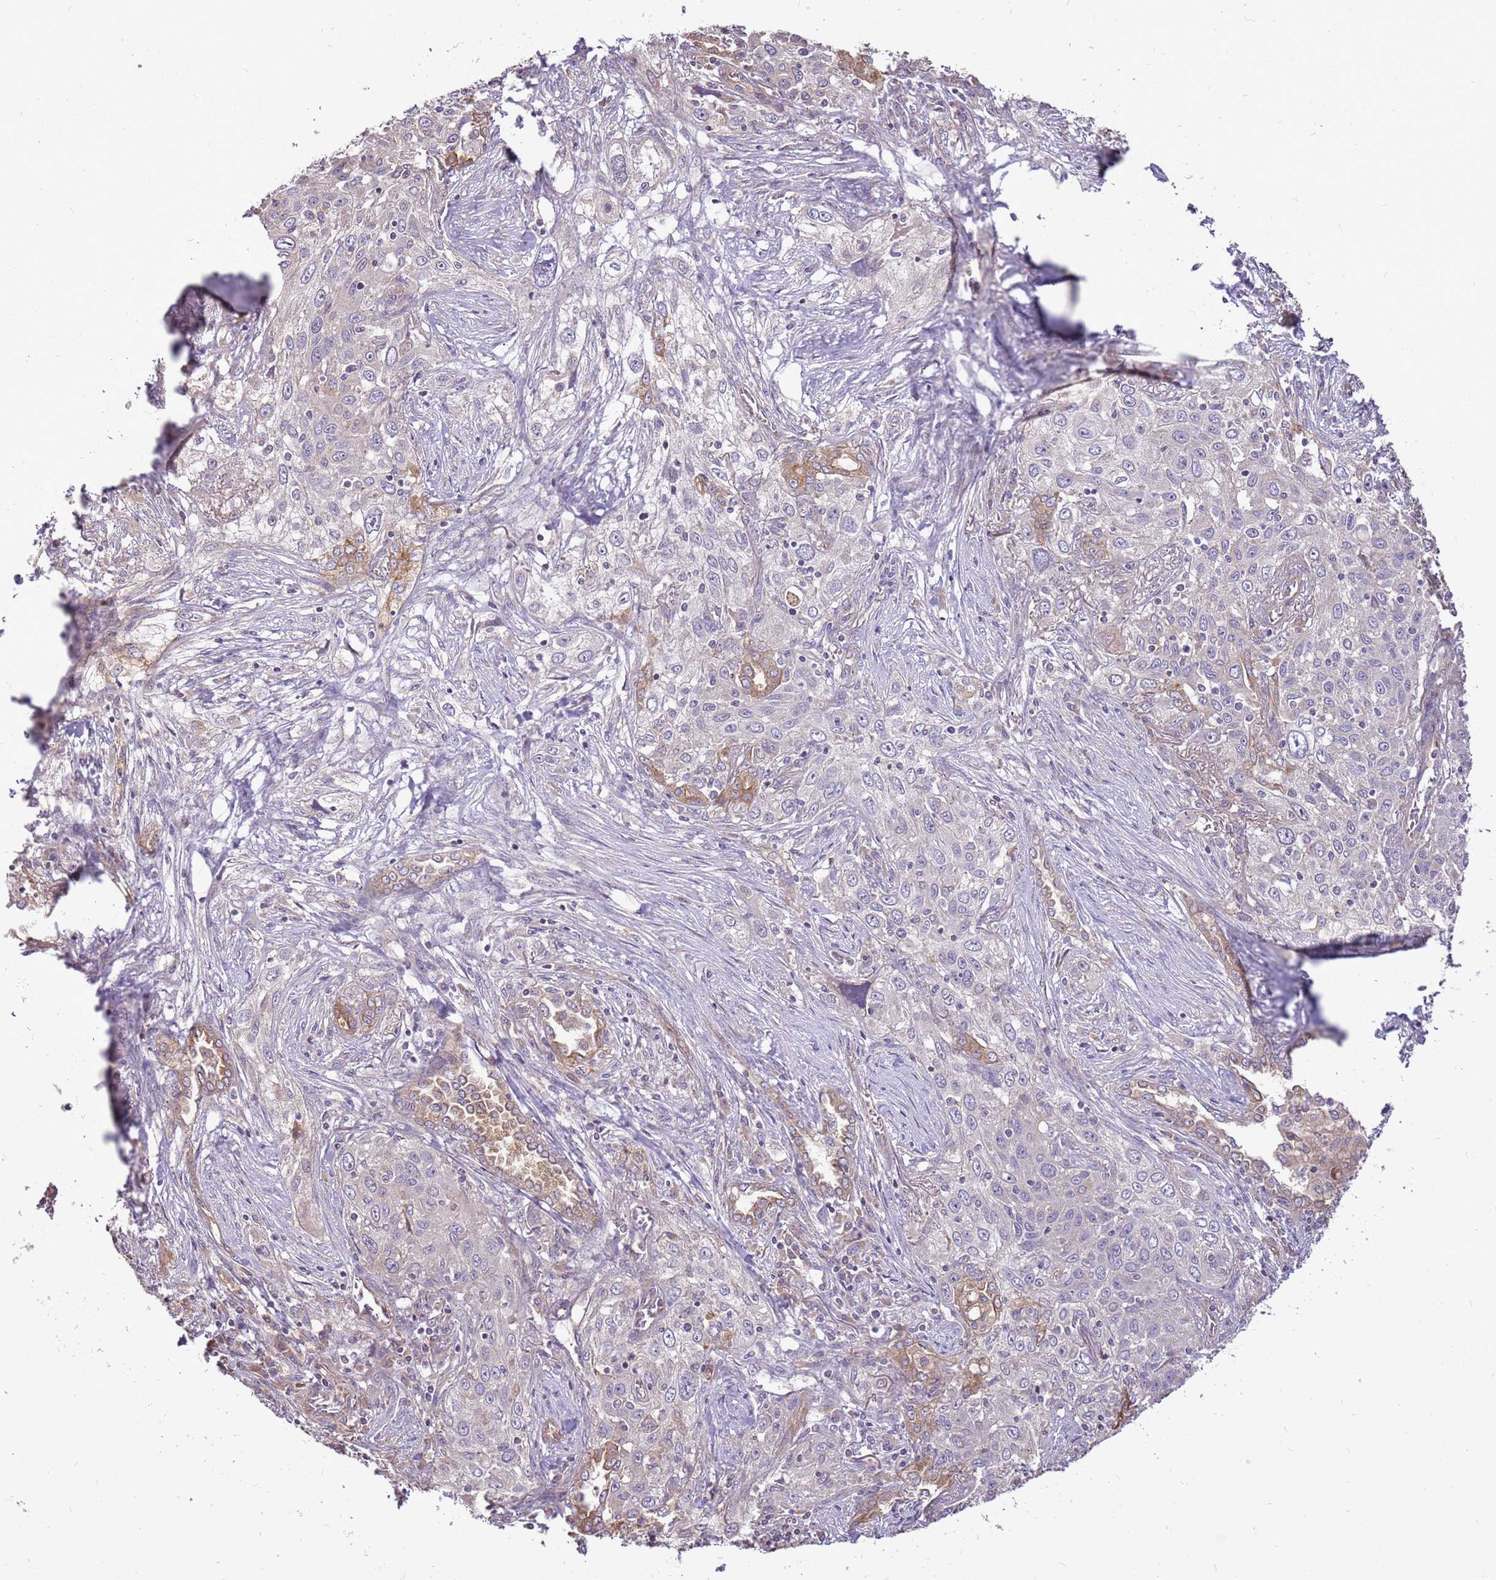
{"staining": {"intensity": "moderate", "quantity": "<25%", "location": "cytoplasmic/membranous"}, "tissue": "lung cancer", "cell_type": "Tumor cells", "image_type": "cancer", "snomed": [{"axis": "morphology", "description": "Squamous cell carcinoma, NOS"}, {"axis": "topography", "description": "Lung"}], "caption": "Lung cancer tissue reveals moderate cytoplasmic/membranous expression in approximately <25% of tumor cells (Stains: DAB (3,3'-diaminobenzidine) in brown, nuclei in blue, Microscopy: brightfield microscopy at high magnification).", "gene": "WASHC4", "patient": {"sex": "female", "age": 69}}